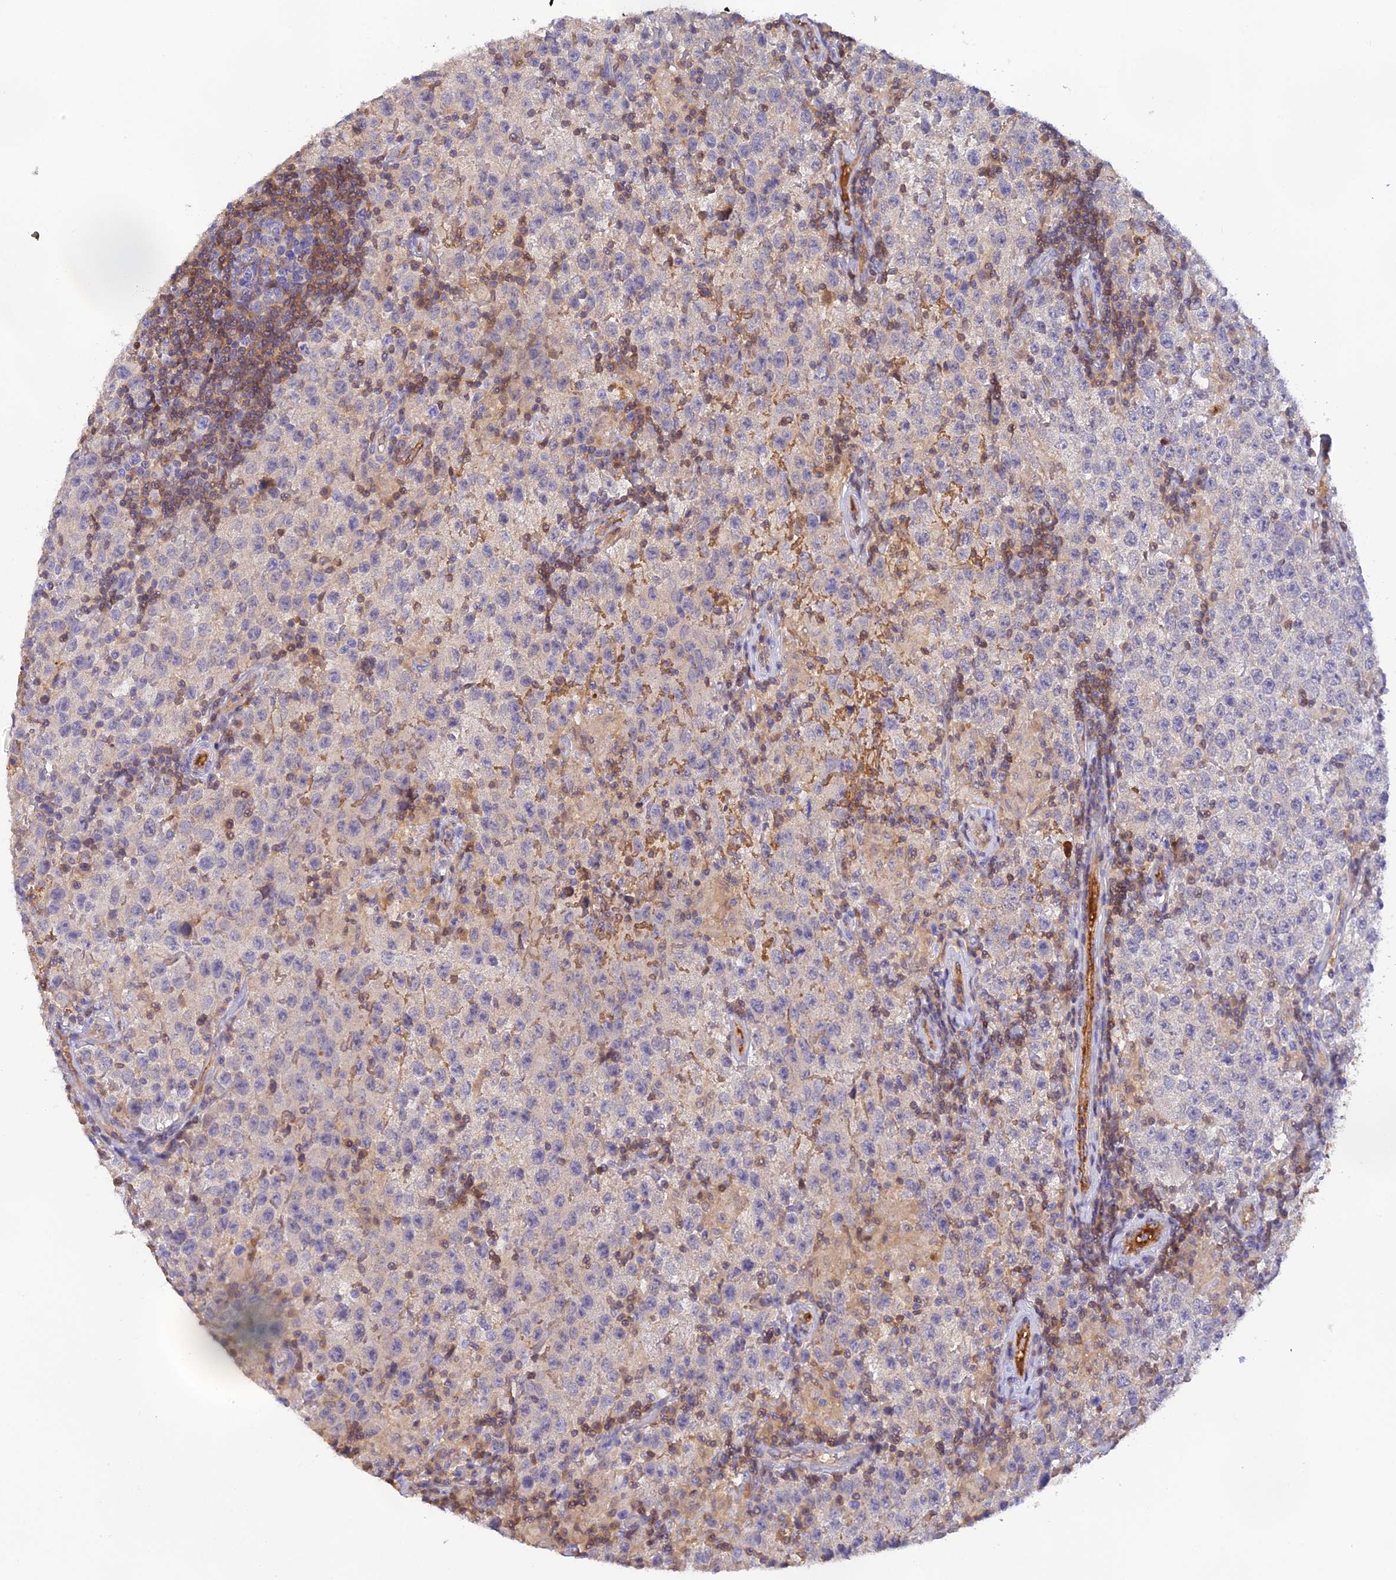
{"staining": {"intensity": "negative", "quantity": "none", "location": "none"}, "tissue": "testis cancer", "cell_type": "Tumor cells", "image_type": "cancer", "snomed": [{"axis": "morphology", "description": "Seminoma, NOS"}, {"axis": "morphology", "description": "Carcinoma, Embryonal, NOS"}, {"axis": "topography", "description": "Testis"}], "caption": "Testis embryonal carcinoma stained for a protein using immunohistochemistry exhibits no expression tumor cells.", "gene": "HDHD2", "patient": {"sex": "male", "age": 41}}